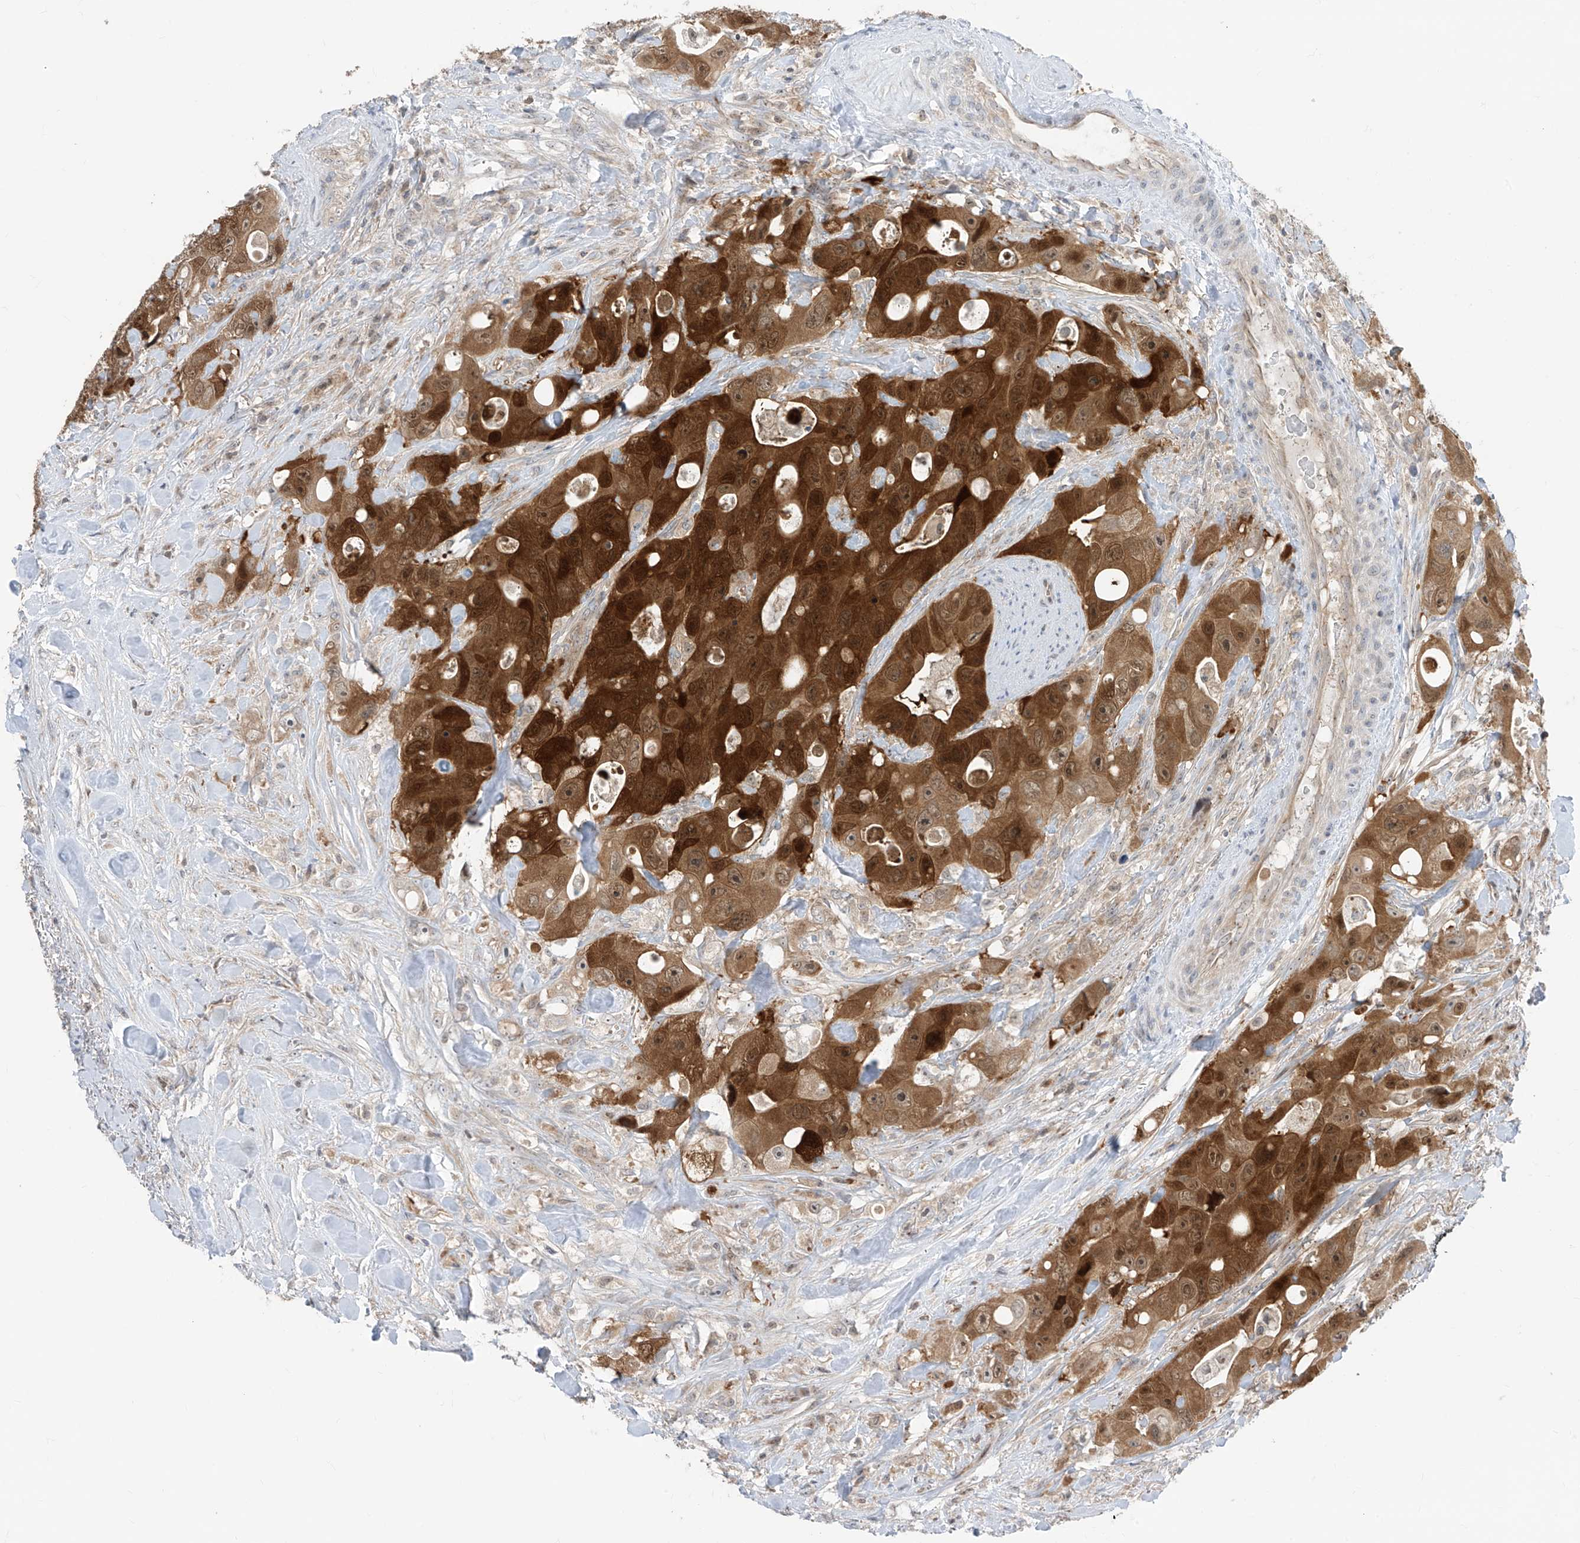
{"staining": {"intensity": "strong", "quantity": ">75%", "location": "cytoplasmic/membranous"}, "tissue": "colorectal cancer", "cell_type": "Tumor cells", "image_type": "cancer", "snomed": [{"axis": "morphology", "description": "Adenocarcinoma, NOS"}, {"axis": "topography", "description": "Colon"}], "caption": "Immunohistochemistry image of neoplastic tissue: adenocarcinoma (colorectal) stained using immunohistochemistry shows high levels of strong protein expression localized specifically in the cytoplasmic/membranous of tumor cells, appearing as a cytoplasmic/membranous brown color.", "gene": "TTC38", "patient": {"sex": "female", "age": 46}}